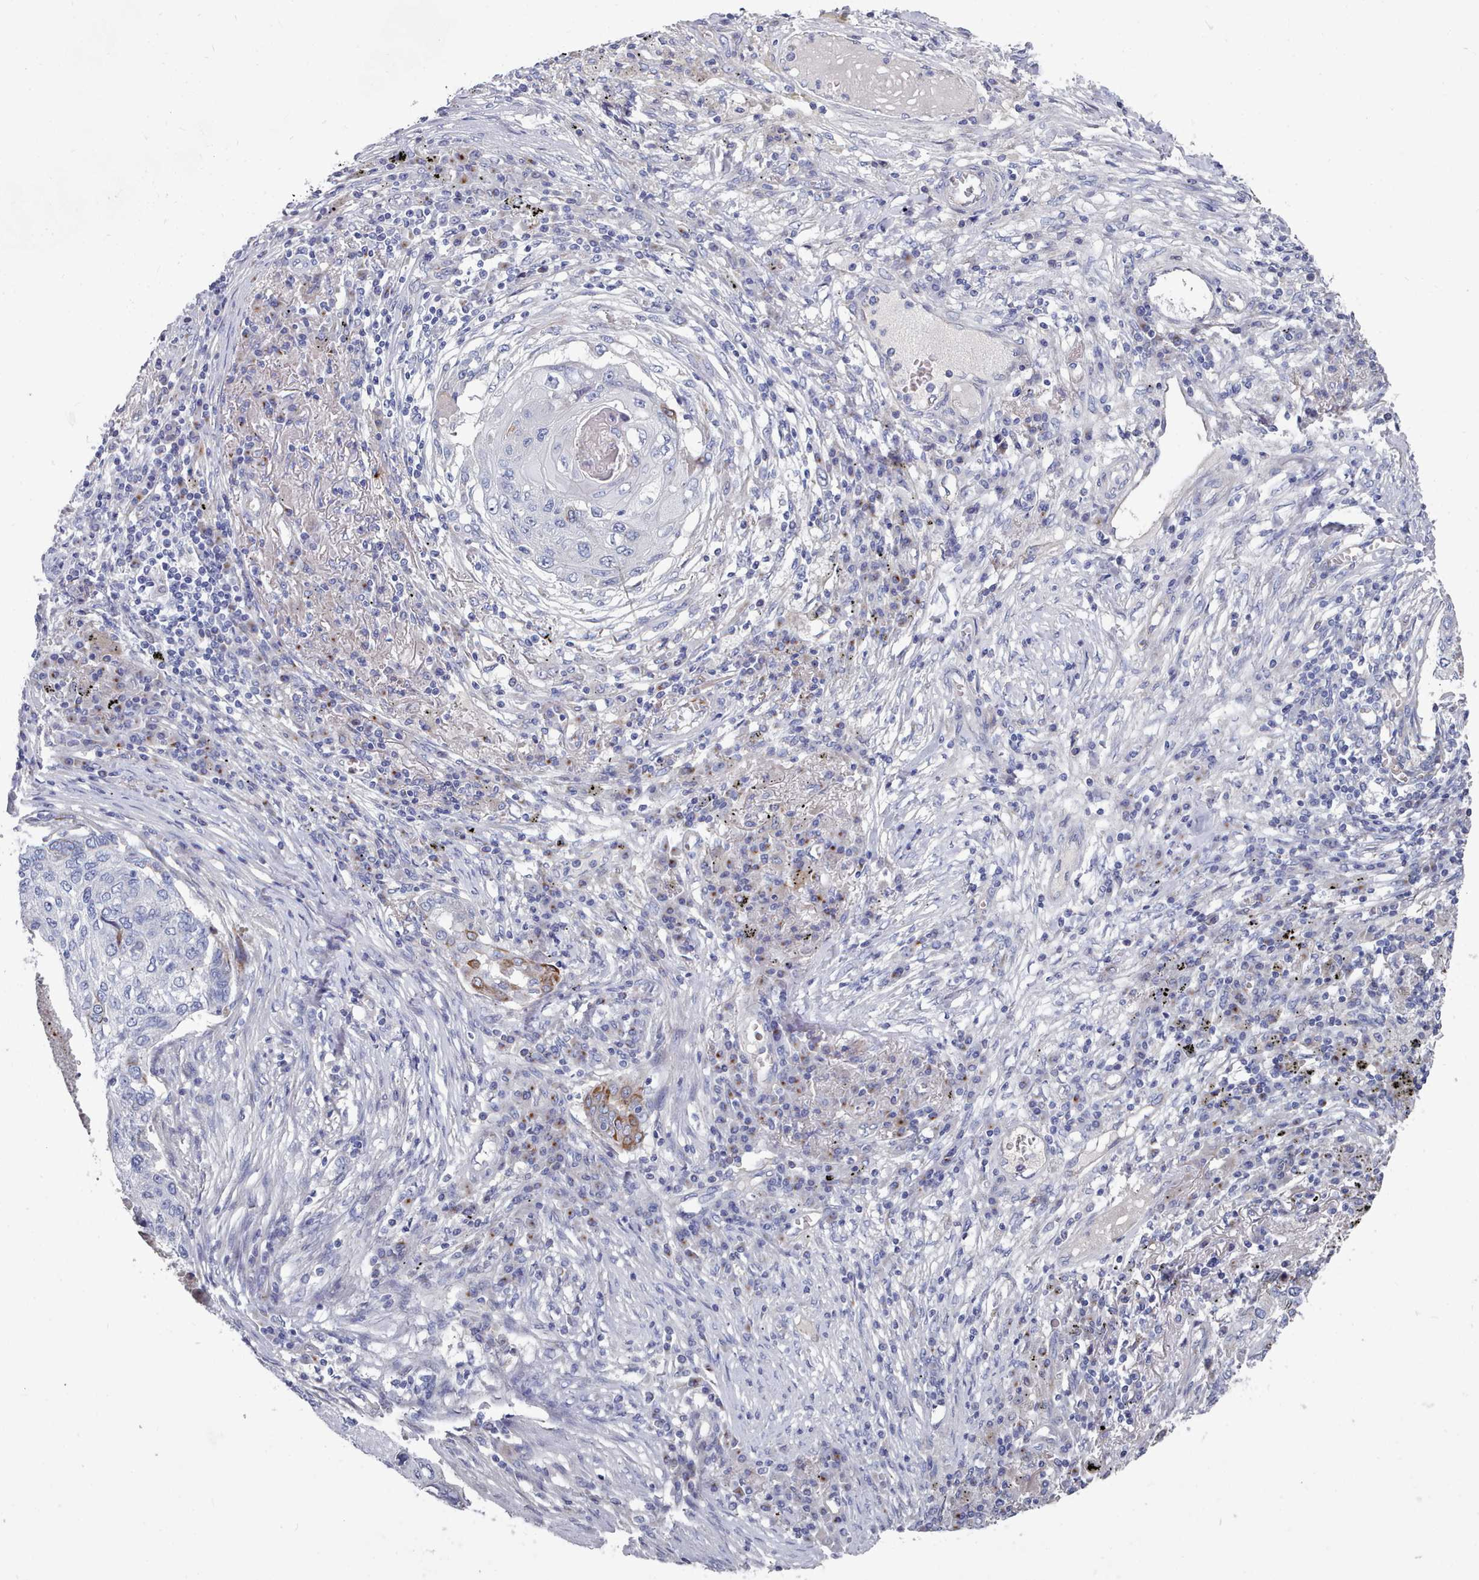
{"staining": {"intensity": "moderate", "quantity": "<25%", "location": "cytoplasmic/membranous"}, "tissue": "lung cancer", "cell_type": "Tumor cells", "image_type": "cancer", "snomed": [{"axis": "morphology", "description": "Squamous cell carcinoma, NOS"}, {"axis": "topography", "description": "Lung"}], "caption": "This photomicrograph demonstrates lung cancer (squamous cell carcinoma) stained with immunohistochemistry (IHC) to label a protein in brown. The cytoplasmic/membranous of tumor cells show moderate positivity for the protein. Nuclei are counter-stained blue.", "gene": "PDE4C", "patient": {"sex": "female", "age": 63}}